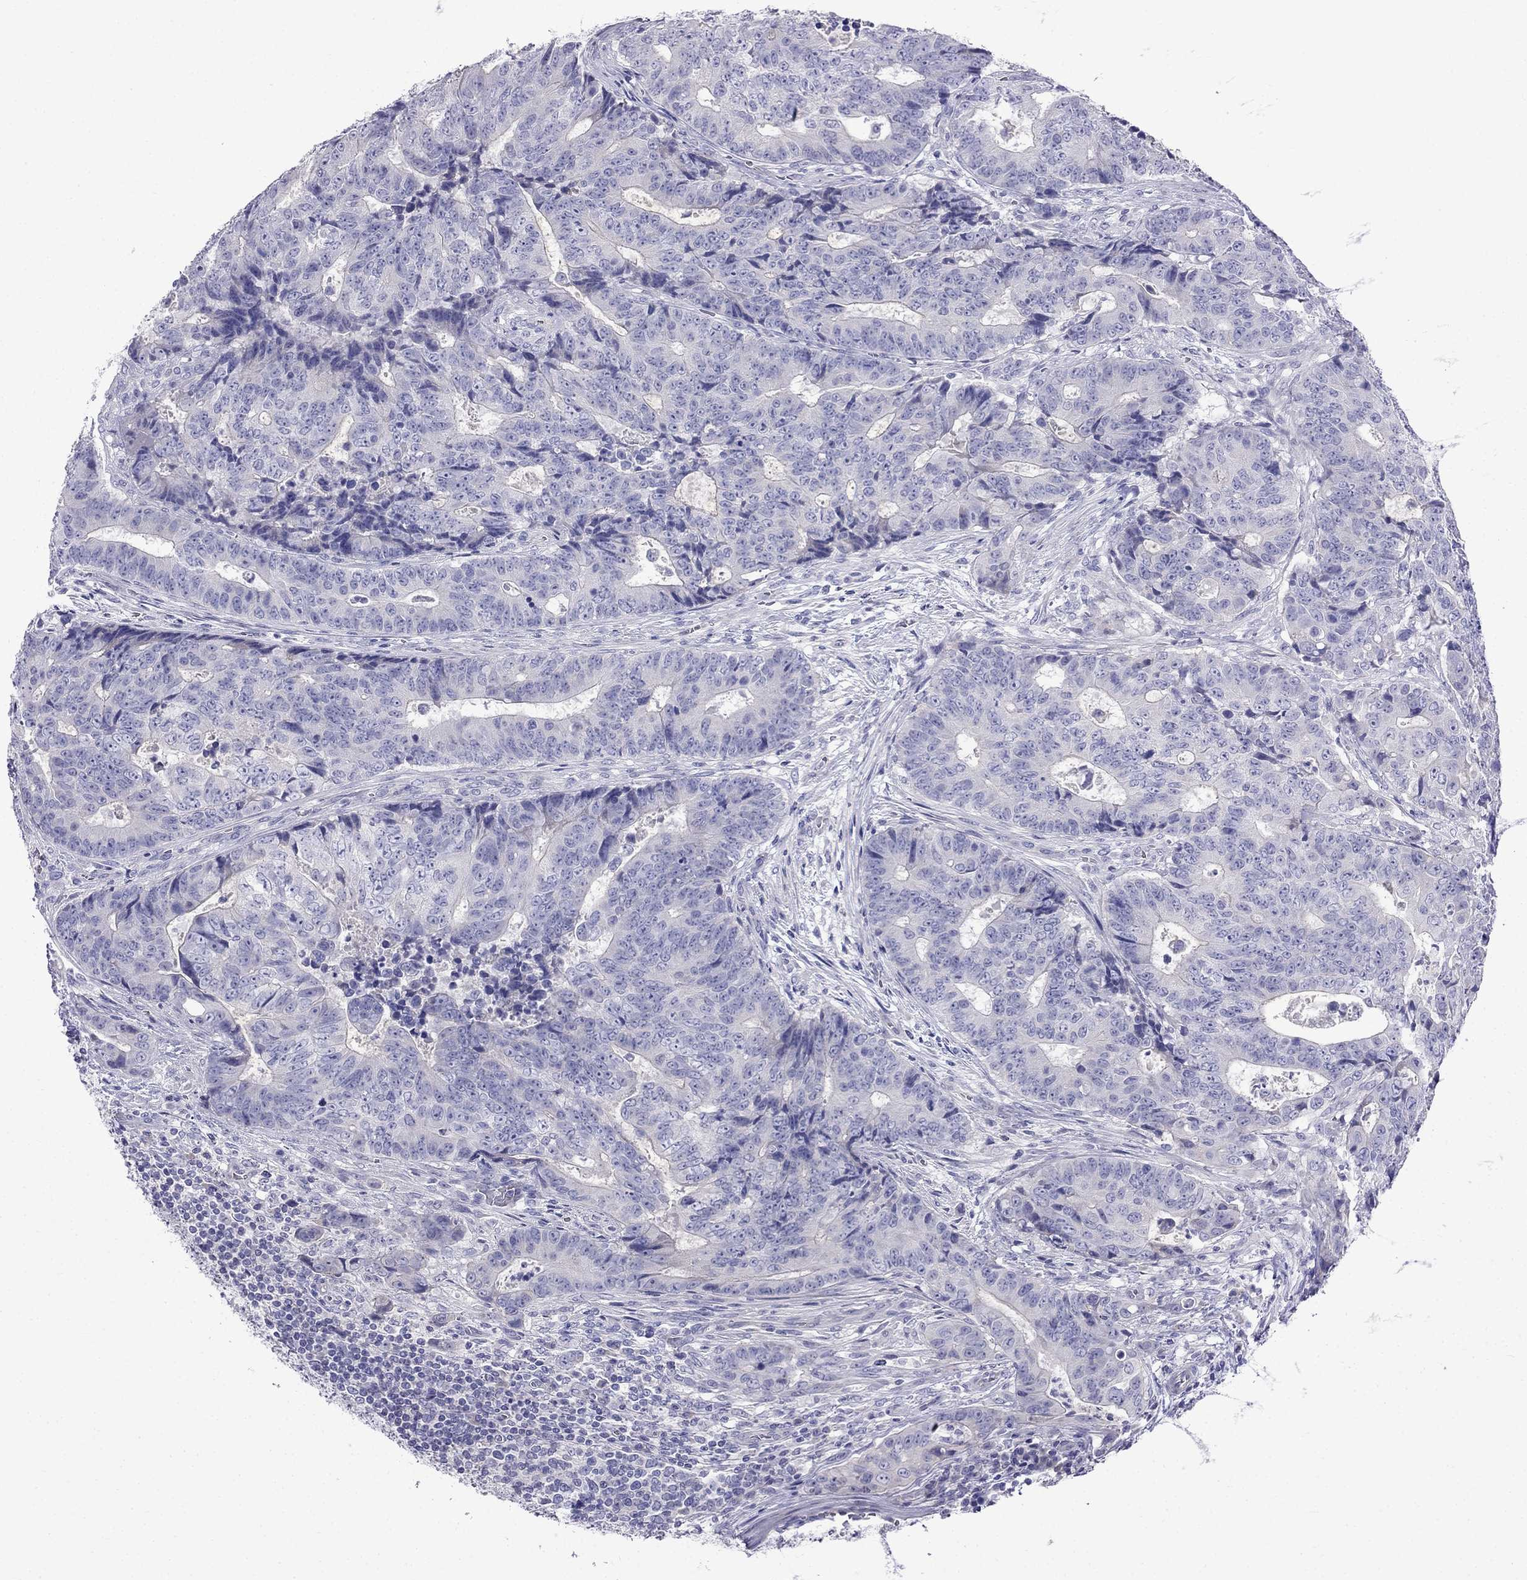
{"staining": {"intensity": "negative", "quantity": "none", "location": "none"}, "tissue": "colorectal cancer", "cell_type": "Tumor cells", "image_type": "cancer", "snomed": [{"axis": "morphology", "description": "Adenocarcinoma, NOS"}, {"axis": "topography", "description": "Colon"}], "caption": "This is an IHC photomicrograph of human adenocarcinoma (colorectal). There is no expression in tumor cells.", "gene": "PATE1", "patient": {"sex": "female", "age": 48}}